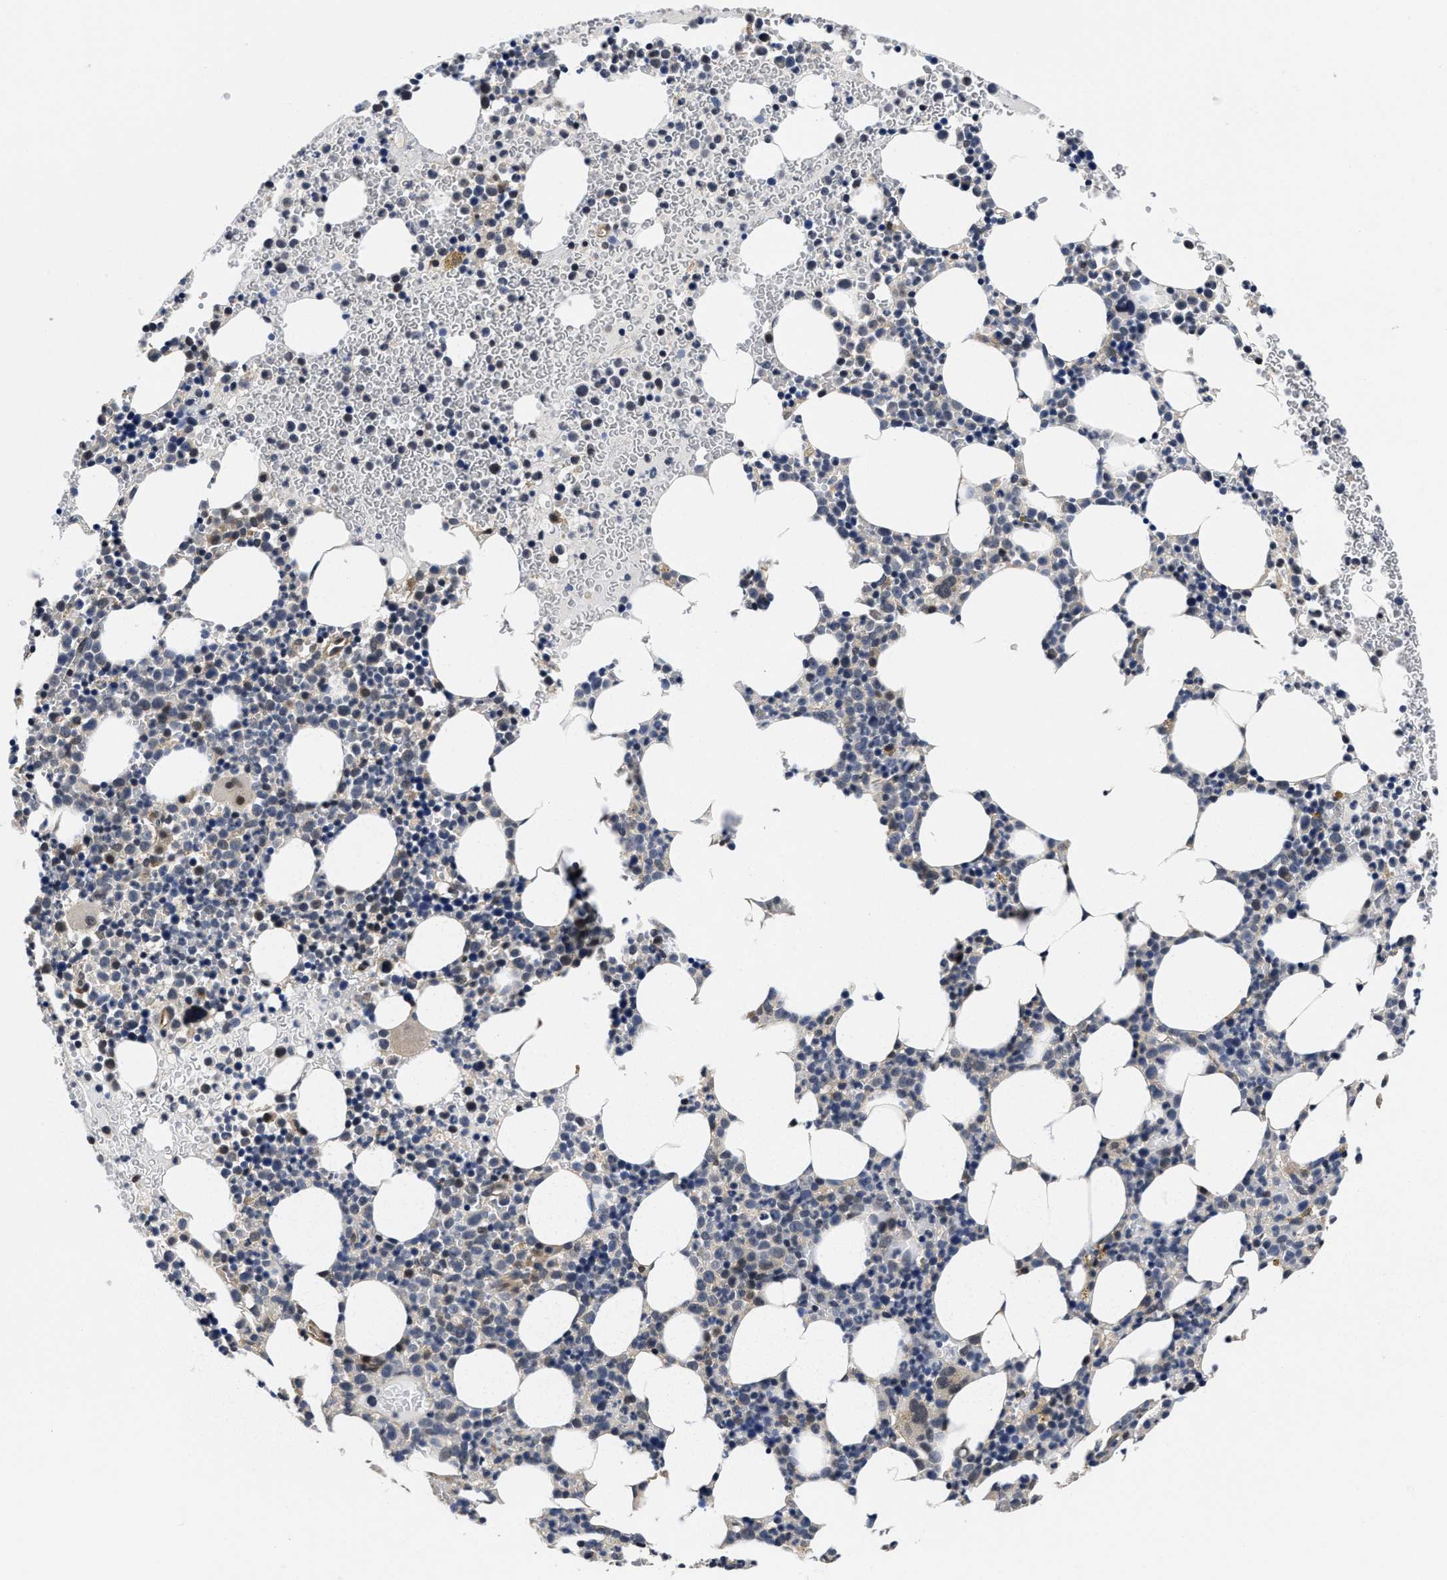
{"staining": {"intensity": "weak", "quantity": "<25%", "location": "nuclear"}, "tissue": "bone marrow", "cell_type": "Hematopoietic cells", "image_type": "normal", "snomed": [{"axis": "morphology", "description": "Normal tissue, NOS"}, {"axis": "morphology", "description": "Inflammation, NOS"}, {"axis": "topography", "description": "Bone marrow"}], "caption": "Immunohistochemical staining of normal human bone marrow shows no significant staining in hematopoietic cells.", "gene": "MCOLN2", "patient": {"sex": "female", "age": 67}}